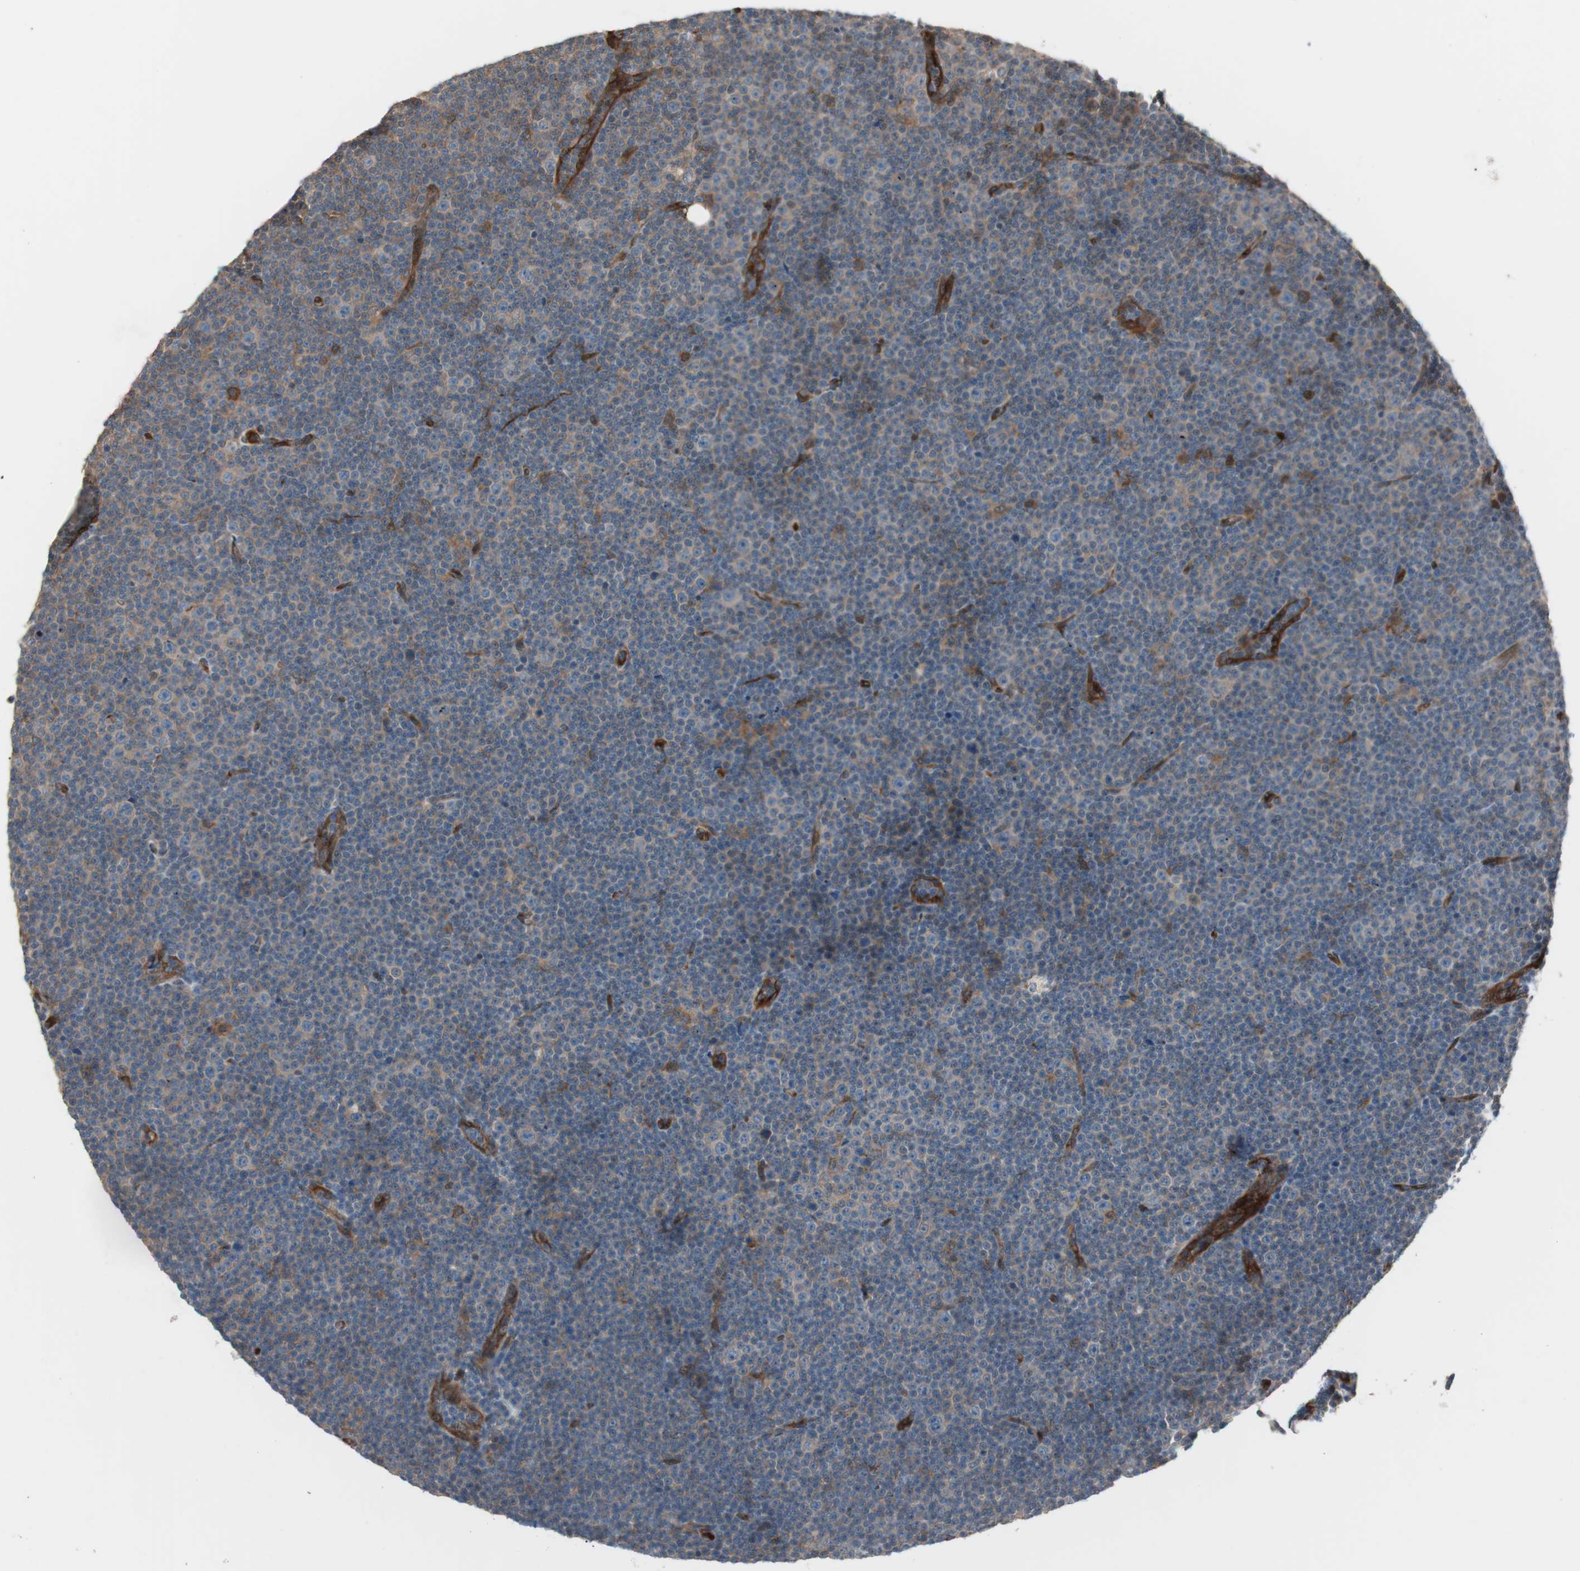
{"staining": {"intensity": "weak", "quantity": ">75%", "location": "cytoplasmic/membranous"}, "tissue": "lymphoma", "cell_type": "Tumor cells", "image_type": "cancer", "snomed": [{"axis": "morphology", "description": "Malignant lymphoma, non-Hodgkin's type, Low grade"}, {"axis": "topography", "description": "Lymph node"}], "caption": "This is an image of IHC staining of lymphoma, which shows weak staining in the cytoplasmic/membranous of tumor cells.", "gene": "STAB1", "patient": {"sex": "female", "age": 67}}